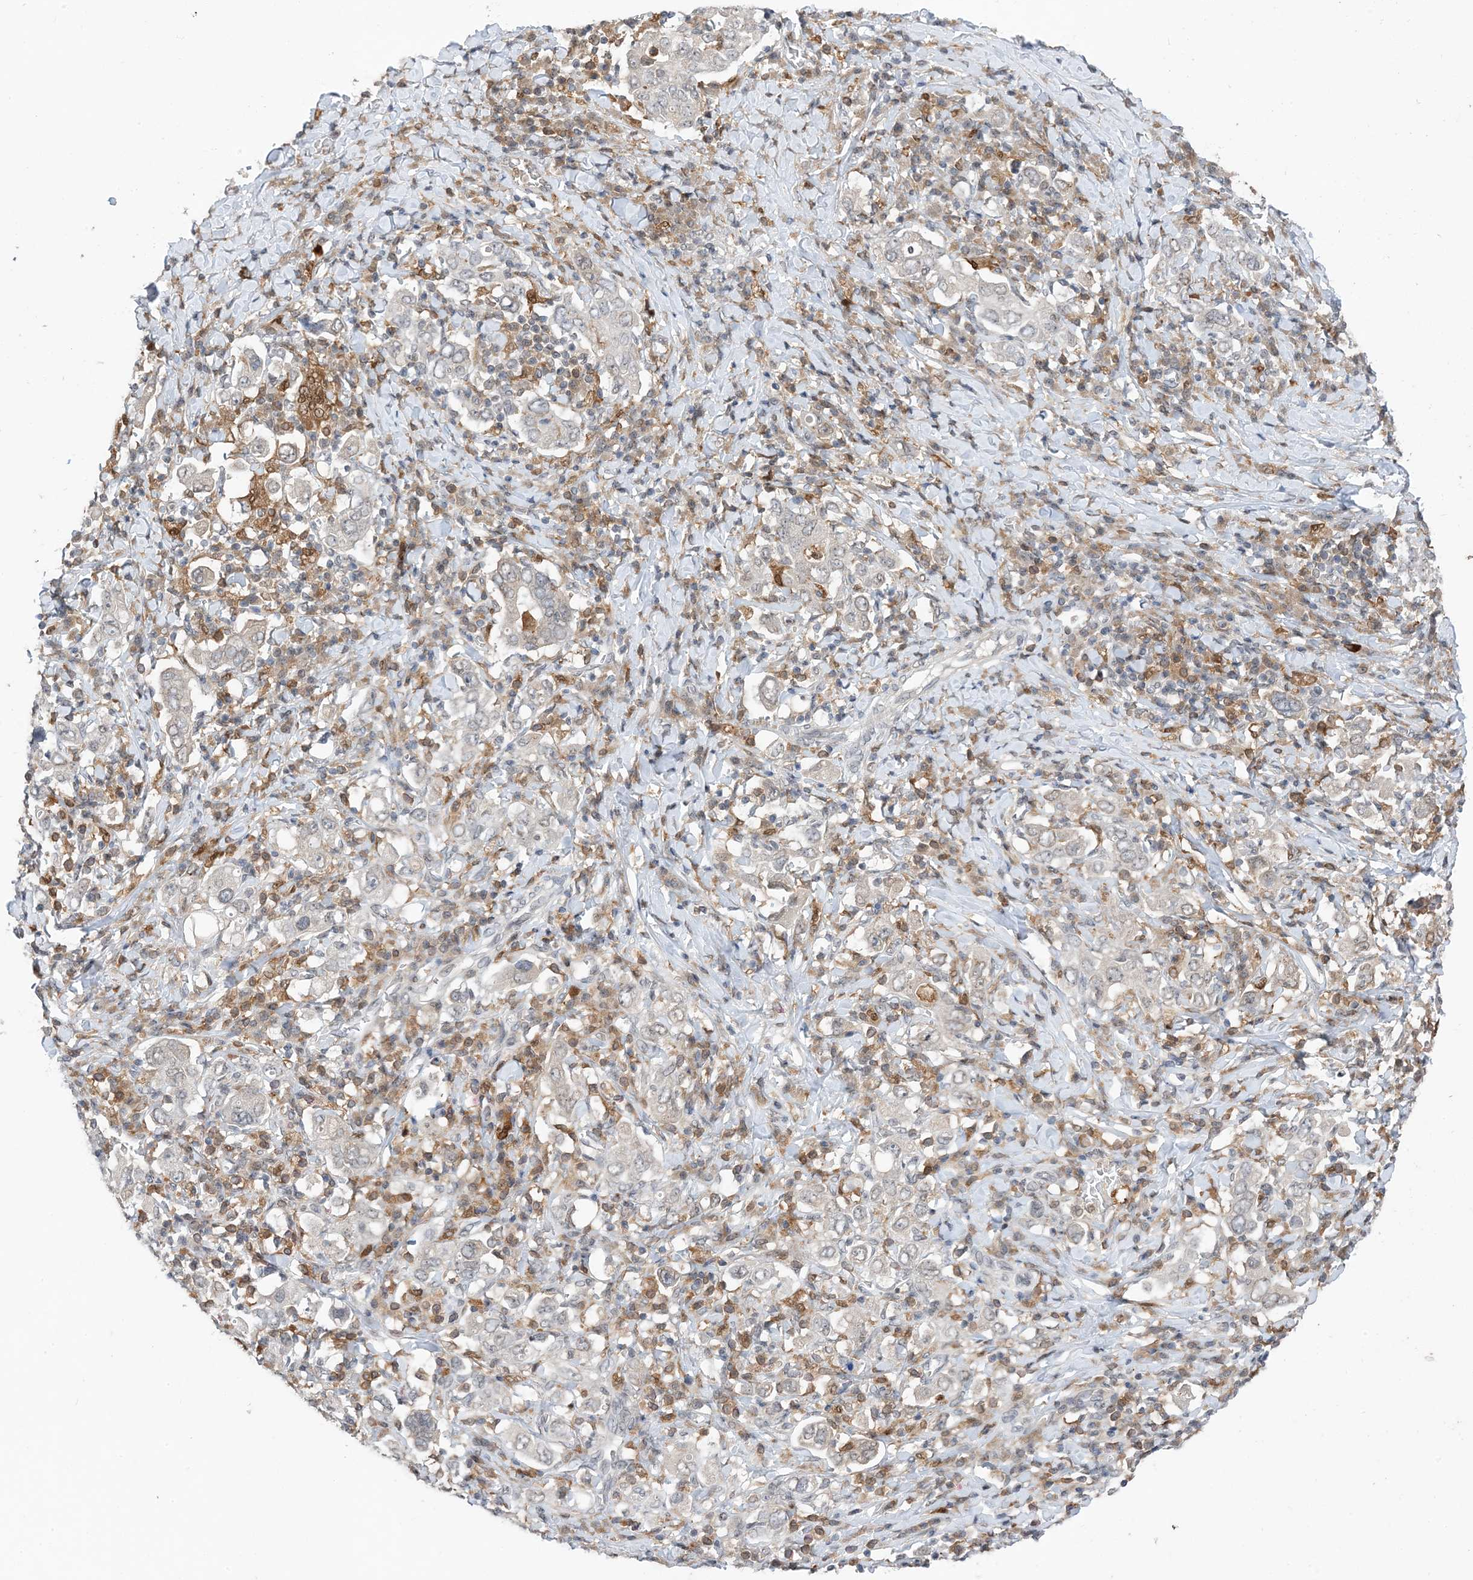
{"staining": {"intensity": "negative", "quantity": "none", "location": "none"}, "tissue": "stomach cancer", "cell_type": "Tumor cells", "image_type": "cancer", "snomed": [{"axis": "morphology", "description": "Adenocarcinoma, NOS"}, {"axis": "topography", "description": "Stomach, upper"}], "caption": "Stomach cancer (adenocarcinoma) stained for a protein using IHC exhibits no staining tumor cells.", "gene": "NAGK", "patient": {"sex": "male", "age": 62}}